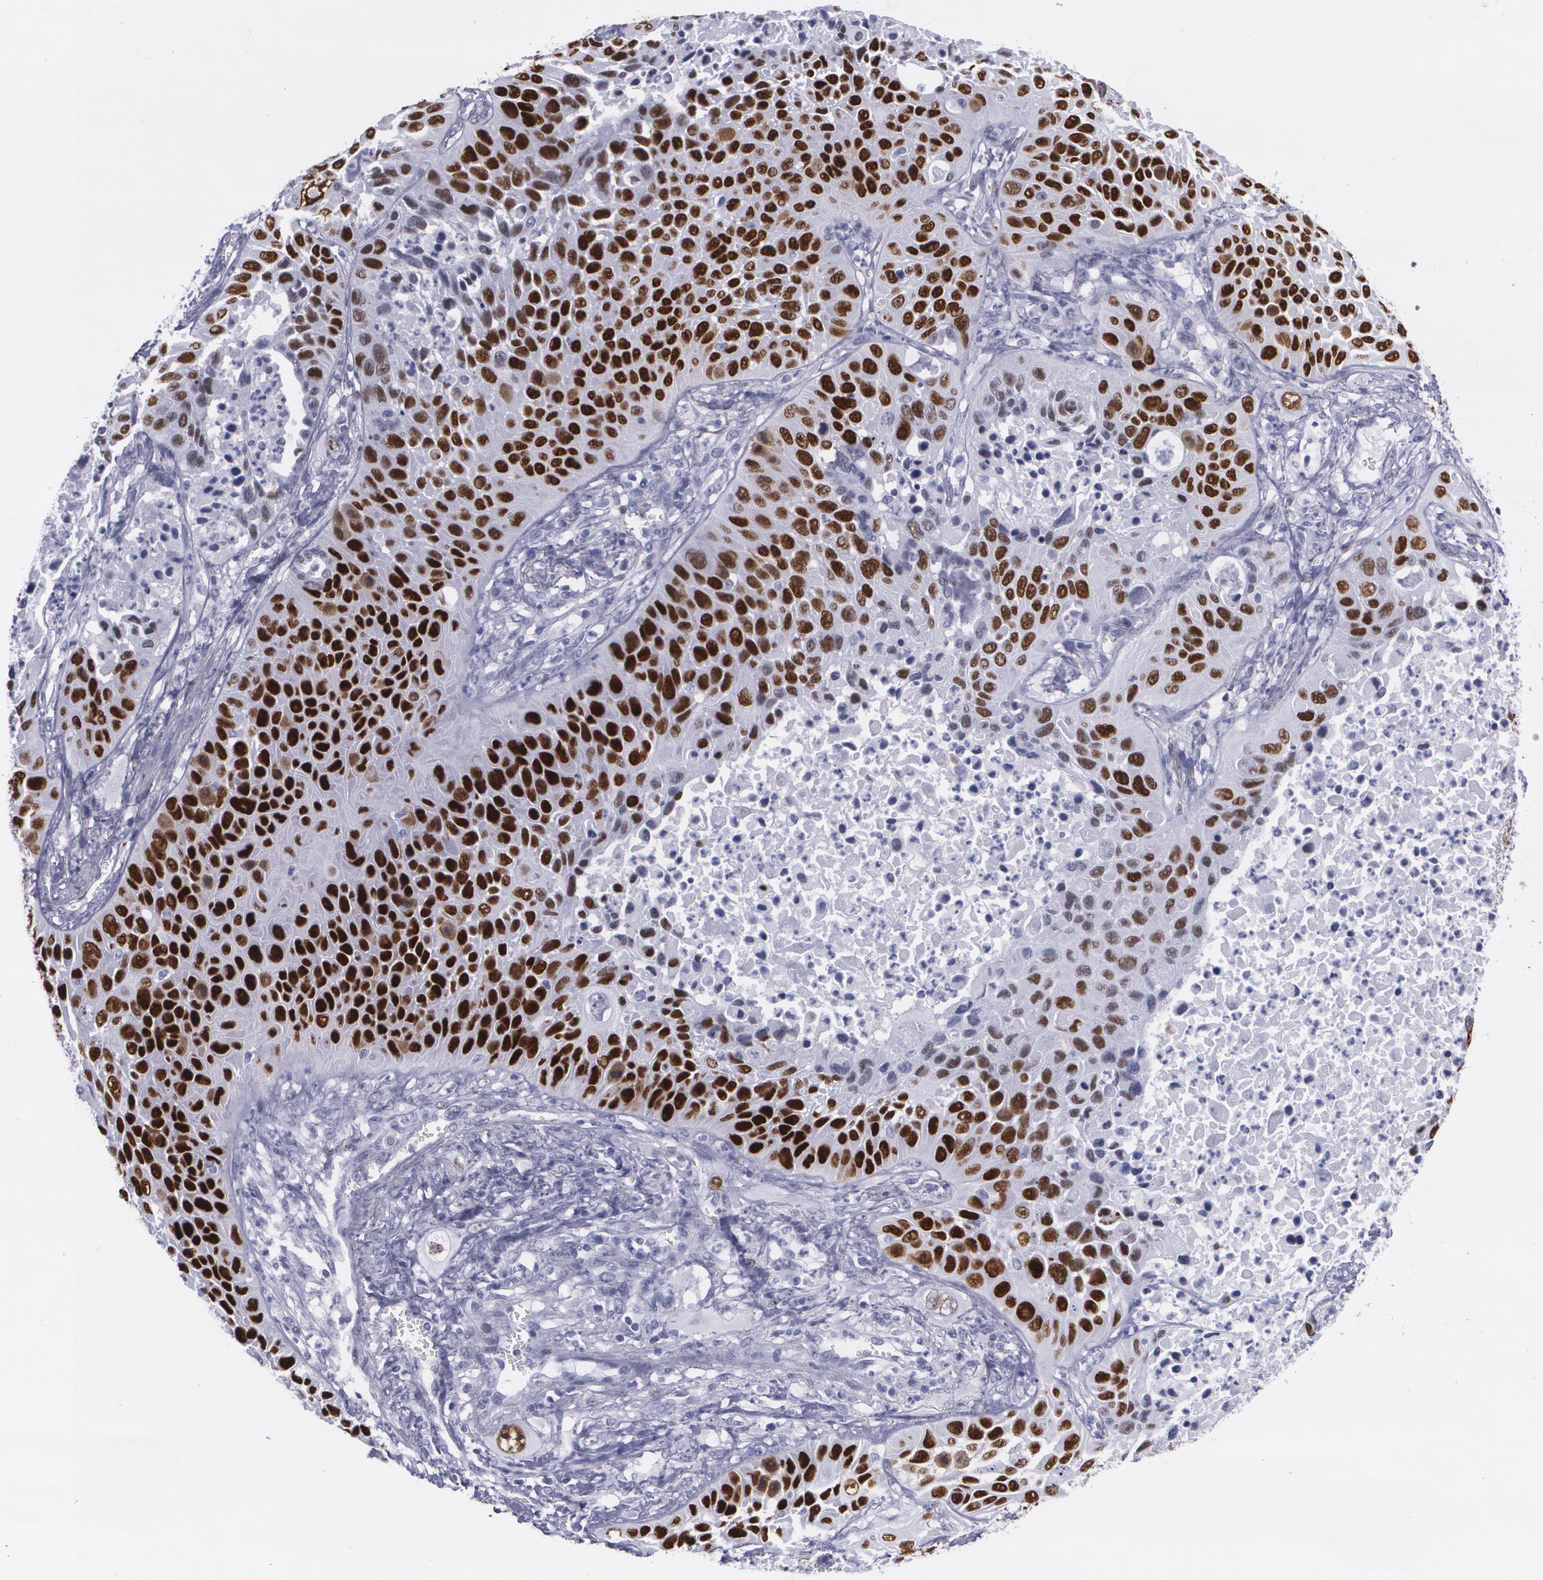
{"staining": {"intensity": "strong", "quantity": ">75%", "location": "nuclear"}, "tissue": "lung cancer", "cell_type": "Tumor cells", "image_type": "cancer", "snomed": [{"axis": "morphology", "description": "Squamous cell carcinoma, NOS"}, {"axis": "topography", "description": "Lung"}], "caption": "A brown stain shows strong nuclear positivity of a protein in squamous cell carcinoma (lung) tumor cells. Nuclei are stained in blue.", "gene": "TP53", "patient": {"sex": "female", "age": 76}}